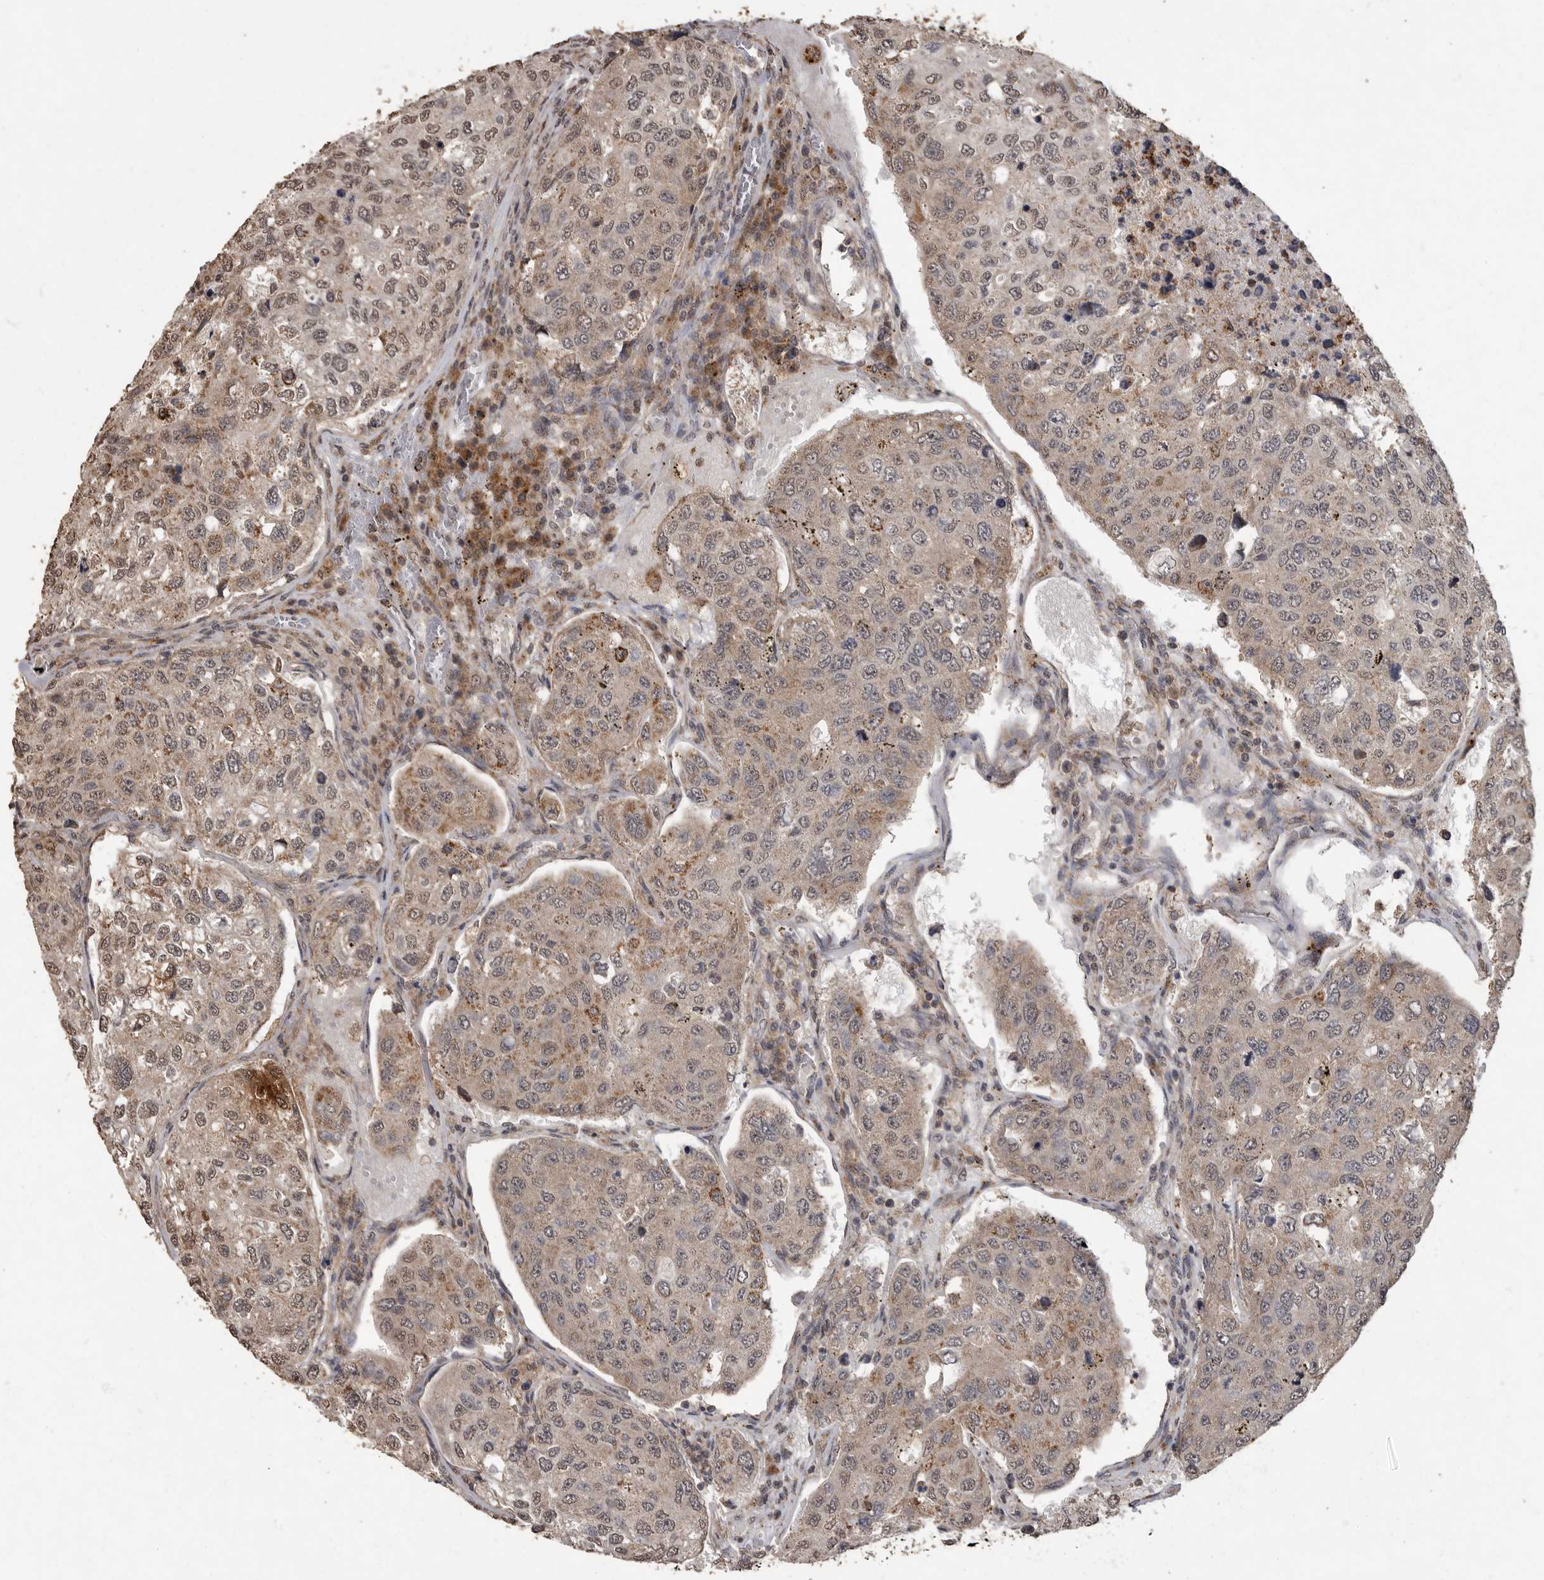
{"staining": {"intensity": "weak", "quantity": ">75%", "location": "cytoplasmic/membranous"}, "tissue": "urothelial cancer", "cell_type": "Tumor cells", "image_type": "cancer", "snomed": [{"axis": "morphology", "description": "Urothelial carcinoma, High grade"}, {"axis": "topography", "description": "Lymph node"}, {"axis": "topography", "description": "Urinary bladder"}], "caption": "Immunohistochemical staining of human high-grade urothelial carcinoma shows low levels of weak cytoplasmic/membranous positivity in about >75% of tumor cells. The staining was performed using DAB (3,3'-diaminobenzidine) to visualize the protein expression in brown, while the nuclei were stained in blue with hematoxylin (Magnification: 20x).", "gene": "MAFG", "patient": {"sex": "male", "age": 51}}